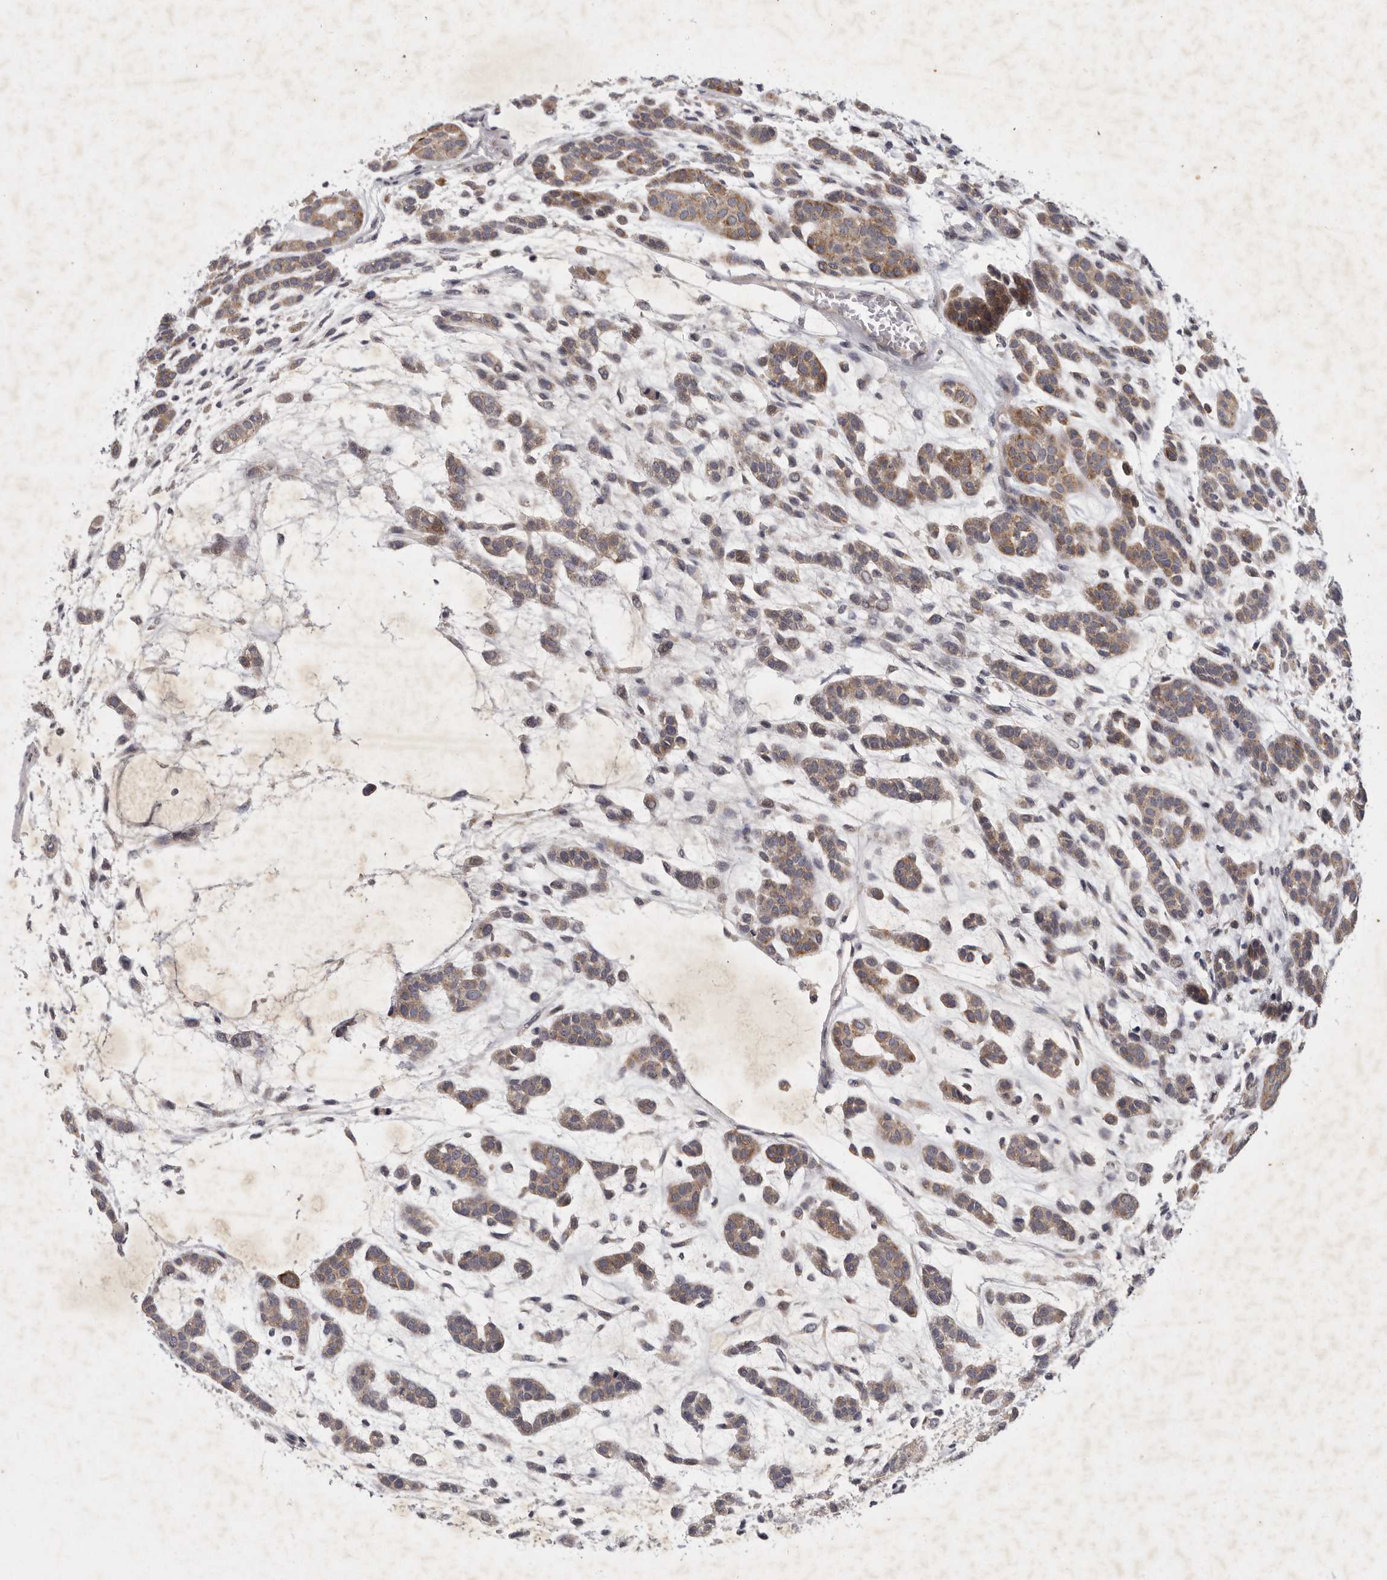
{"staining": {"intensity": "weak", "quantity": ">75%", "location": "cytoplasmic/membranous"}, "tissue": "head and neck cancer", "cell_type": "Tumor cells", "image_type": "cancer", "snomed": [{"axis": "morphology", "description": "Adenocarcinoma, NOS"}, {"axis": "morphology", "description": "Adenoma, NOS"}, {"axis": "topography", "description": "Head-Neck"}], "caption": "Brown immunohistochemical staining in head and neck cancer exhibits weak cytoplasmic/membranous positivity in about >75% of tumor cells.", "gene": "SLC22A1", "patient": {"sex": "female", "age": 55}}